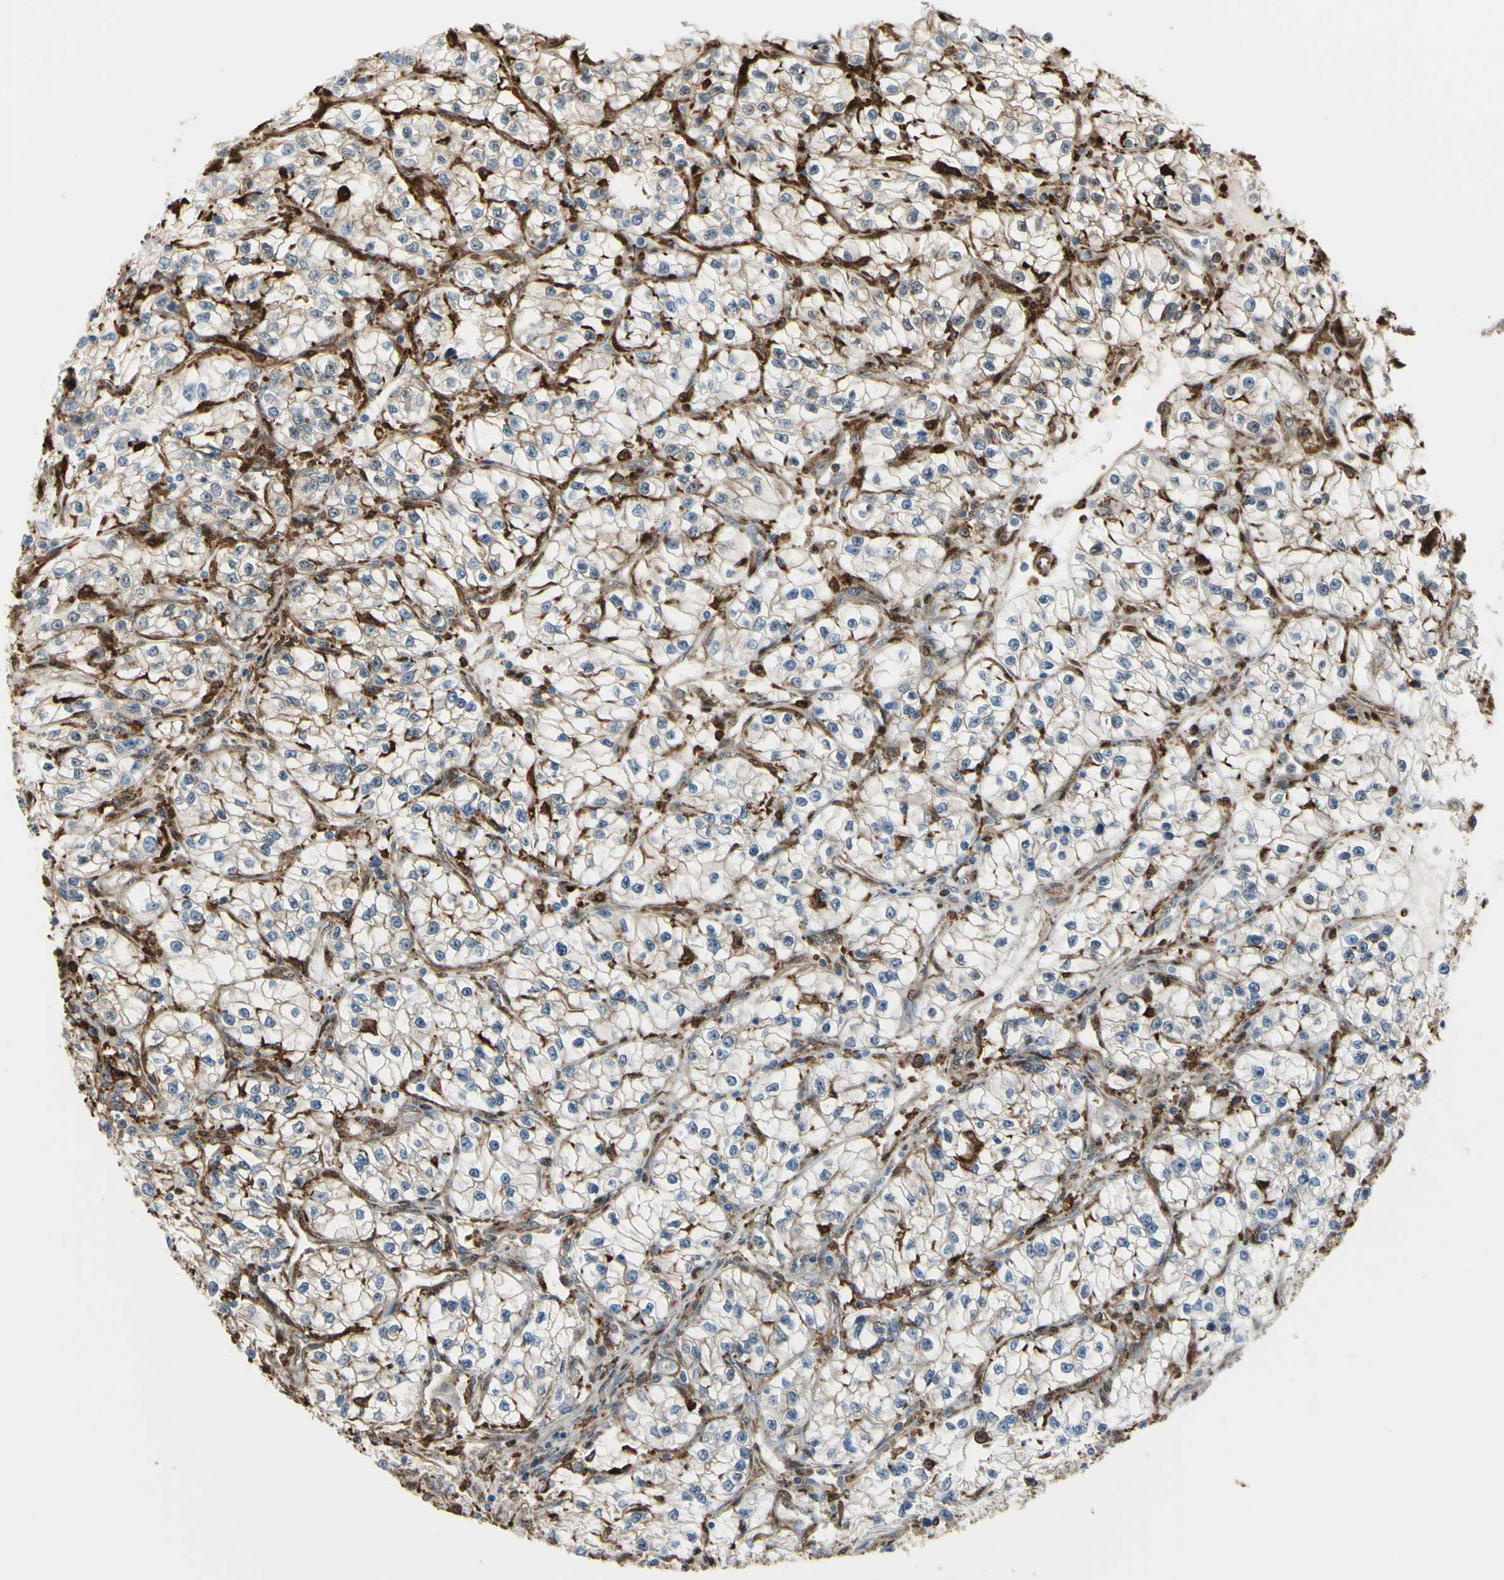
{"staining": {"intensity": "weak", "quantity": ">75%", "location": "cytoplasmic/membranous"}, "tissue": "renal cancer", "cell_type": "Tumor cells", "image_type": "cancer", "snomed": [{"axis": "morphology", "description": "Adenocarcinoma, NOS"}, {"axis": "topography", "description": "Kidney"}], "caption": "Renal cancer (adenocarcinoma) stained with immunohistochemistry demonstrates weak cytoplasmic/membranous positivity in approximately >75% of tumor cells.", "gene": "GSN", "patient": {"sex": "female", "age": 57}}